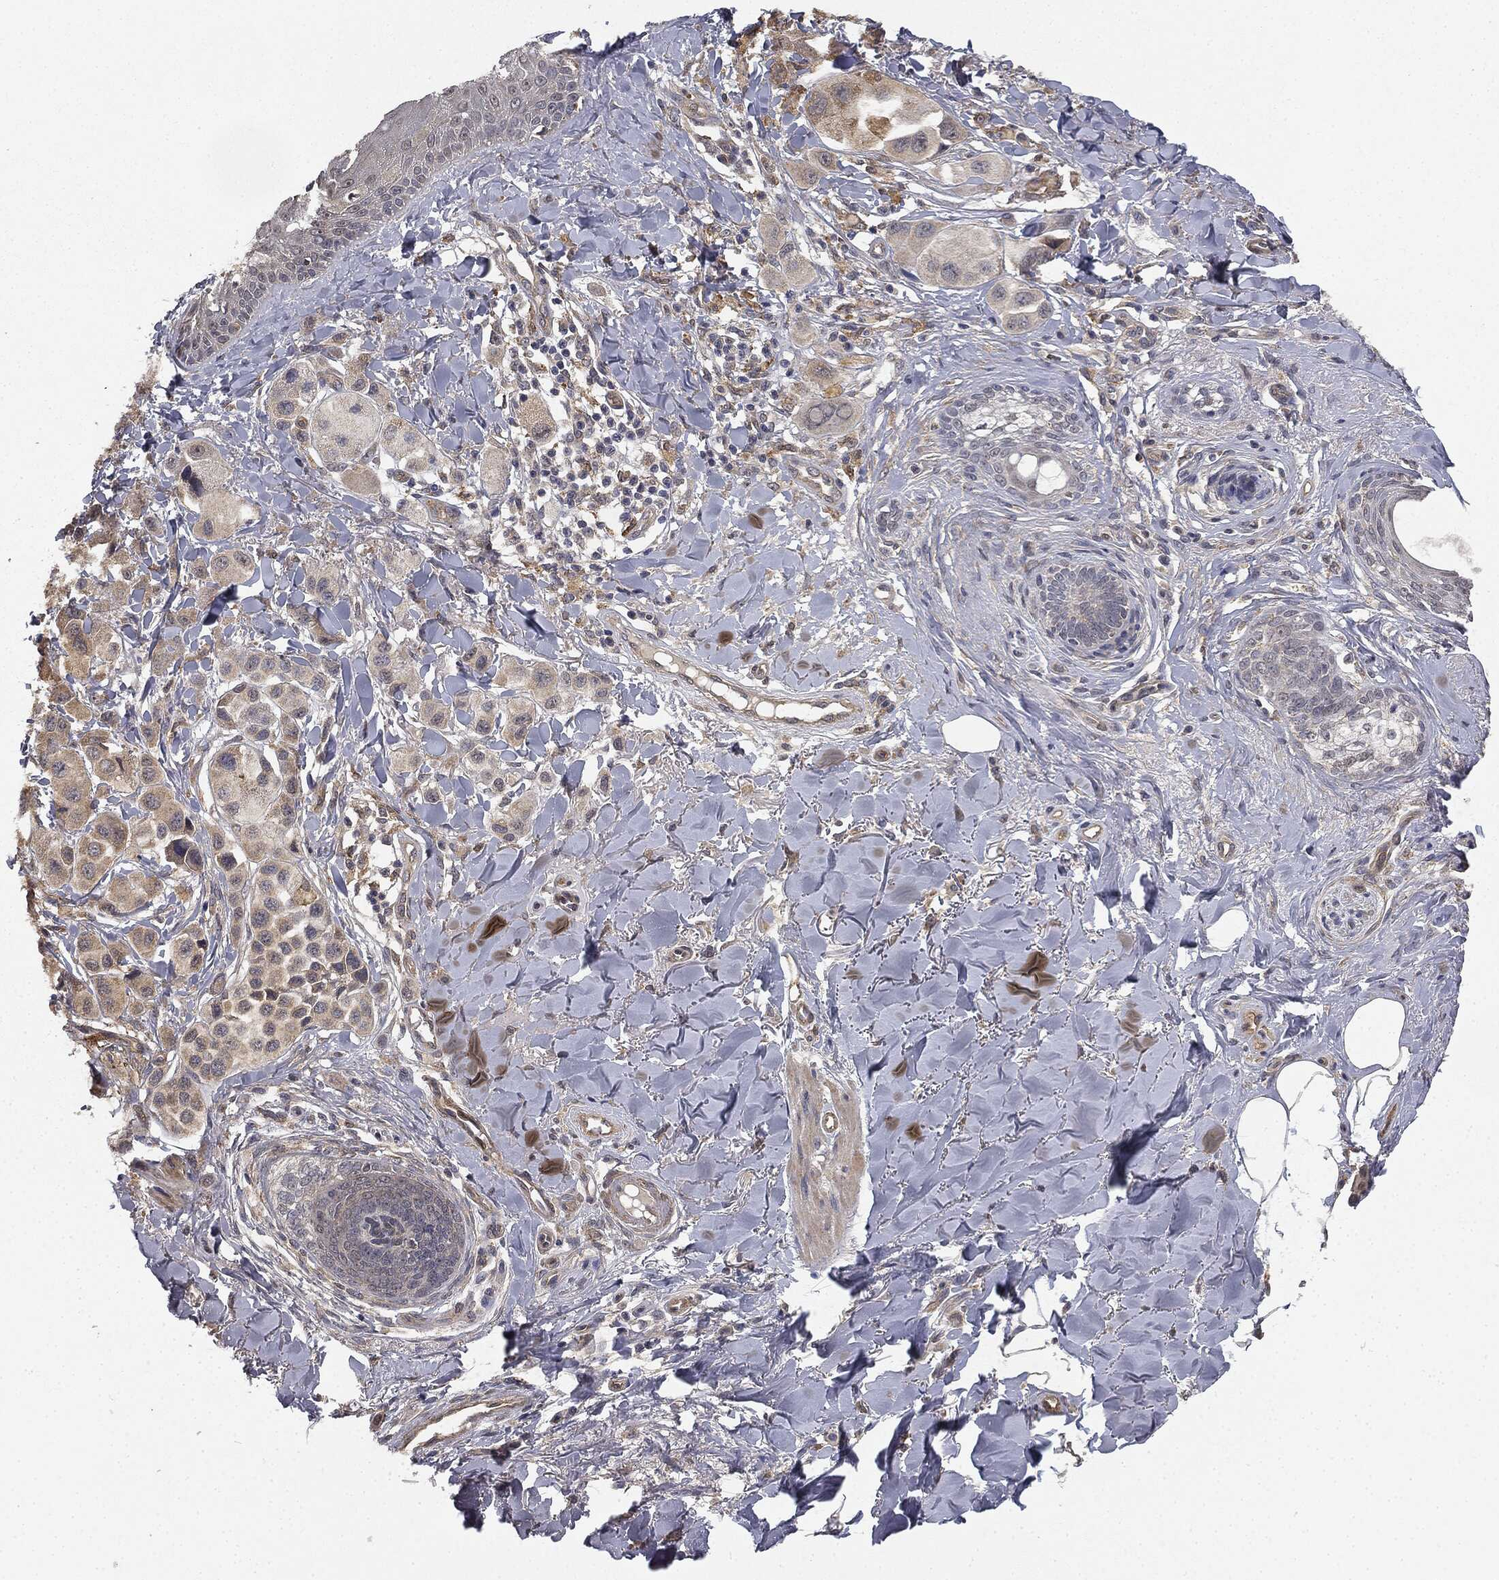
{"staining": {"intensity": "weak", "quantity": "<25%", "location": "cytoplasmic/membranous"}, "tissue": "melanoma", "cell_type": "Tumor cells", "image_type": "cancer", "snomed": [{"axis": "morphology", "description": "Malignant melanoma, NOS"}, {"axis": "topography", "description": "Skin"}], "caption": "Immunohistochemistry photomicrograph of neoplastic tissue: malignant melanoma stained with DAB shows no significant protein positivity in tumor cells. (DAB (3,3'-diaminobenzidine) immunohistochemistry (IHC) with hematoxylin counter stain).", "gene": "MIER2", "patient": {"sex": "male", "age": 57}}